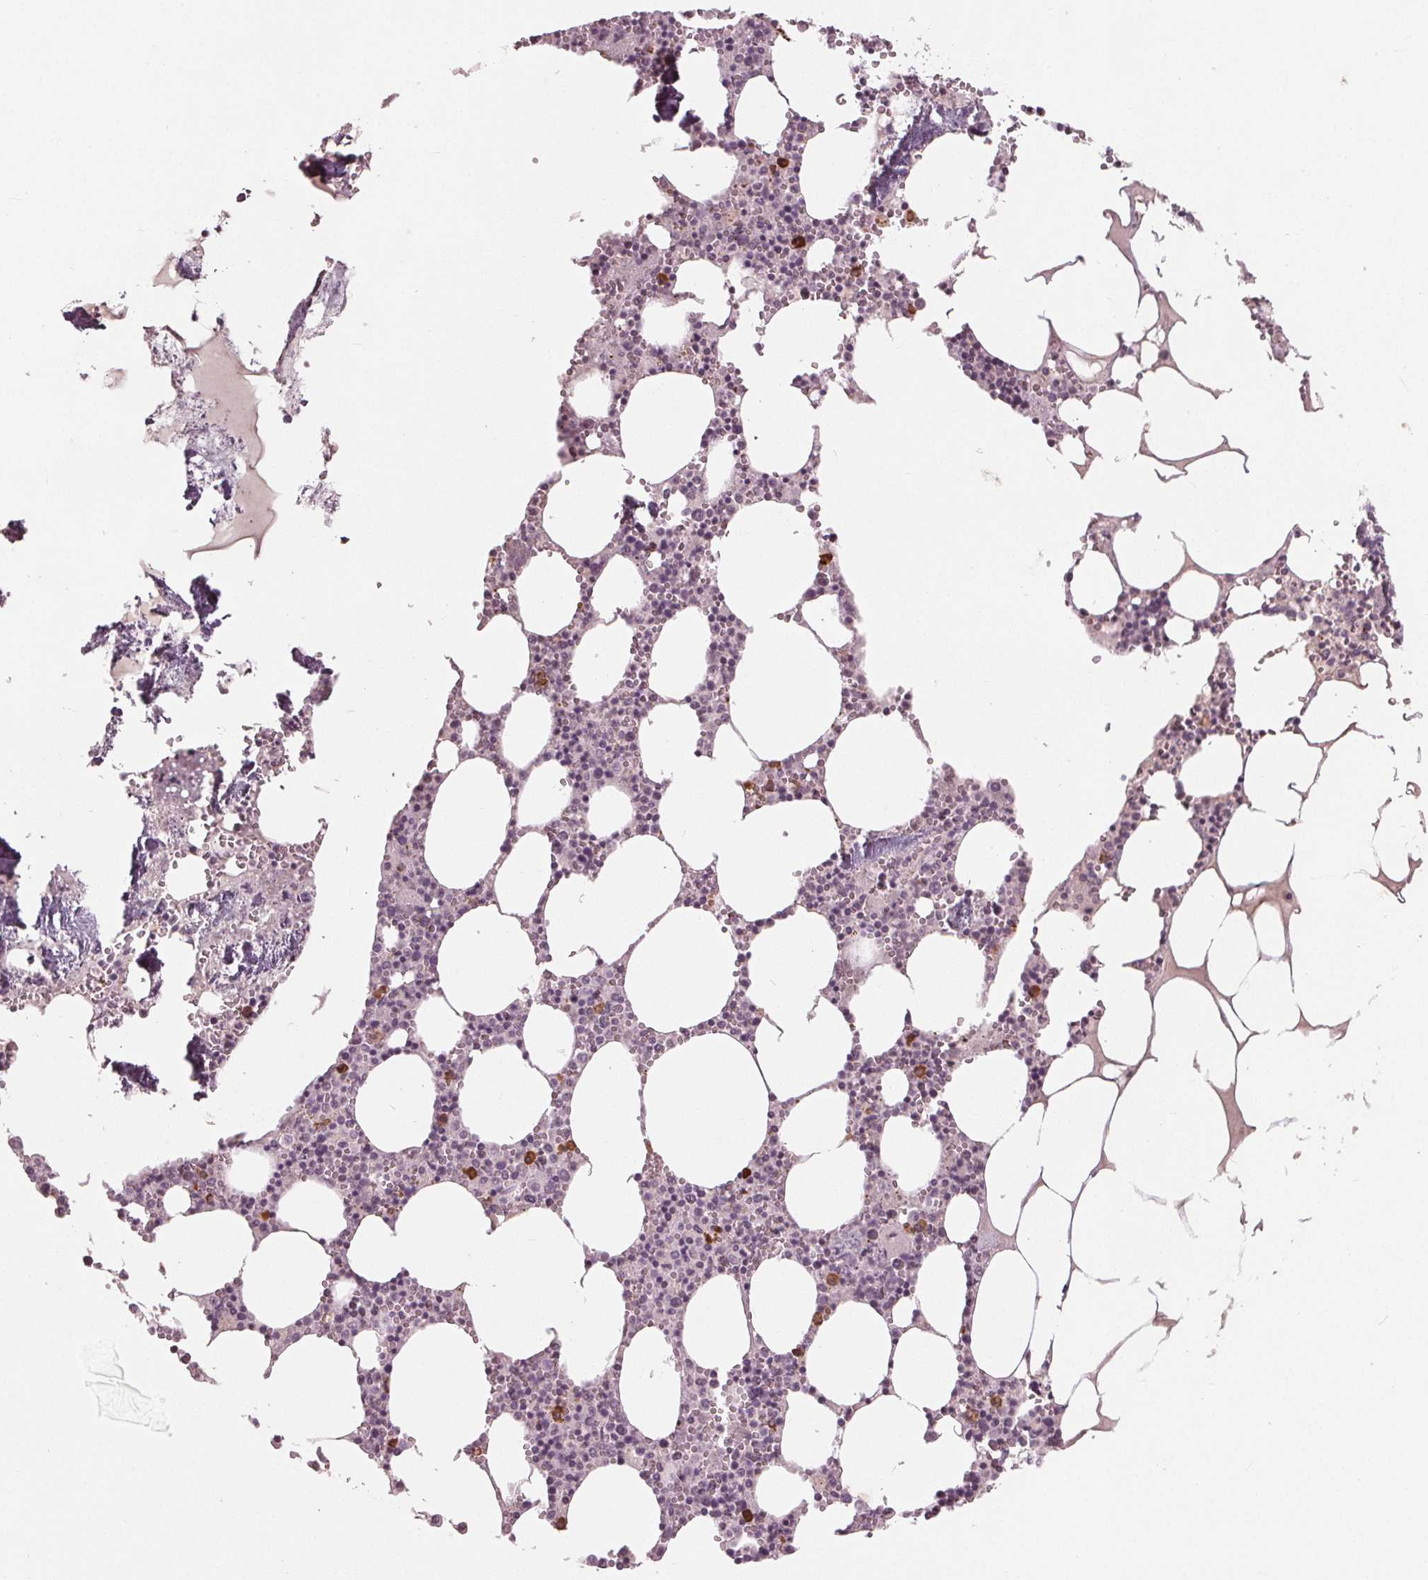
{"staining": {"intensity": "strong", "quantity": "<25%", "location": "cytoplasmic/membranous"}, "tissue": "bone marrow", "cell_type": "Hematopoietic cells", "image_type": "normal", "snomed": [{"axis": "morphology", "description": "Normal tissue, NOS"}, {"axis": "topography", "description": "Bone marrow"}], "caption": "The photomicrograph demonstrates staining of benign bone marrow, revealing strong cytoplasmic/membranous protein staining (brown color) within hematopoietic cells. (Brightfield microscopy of DAB IHC at high magnification).", "gene": "CXCL16", "patient": {"sex": "male", "age": 54}}